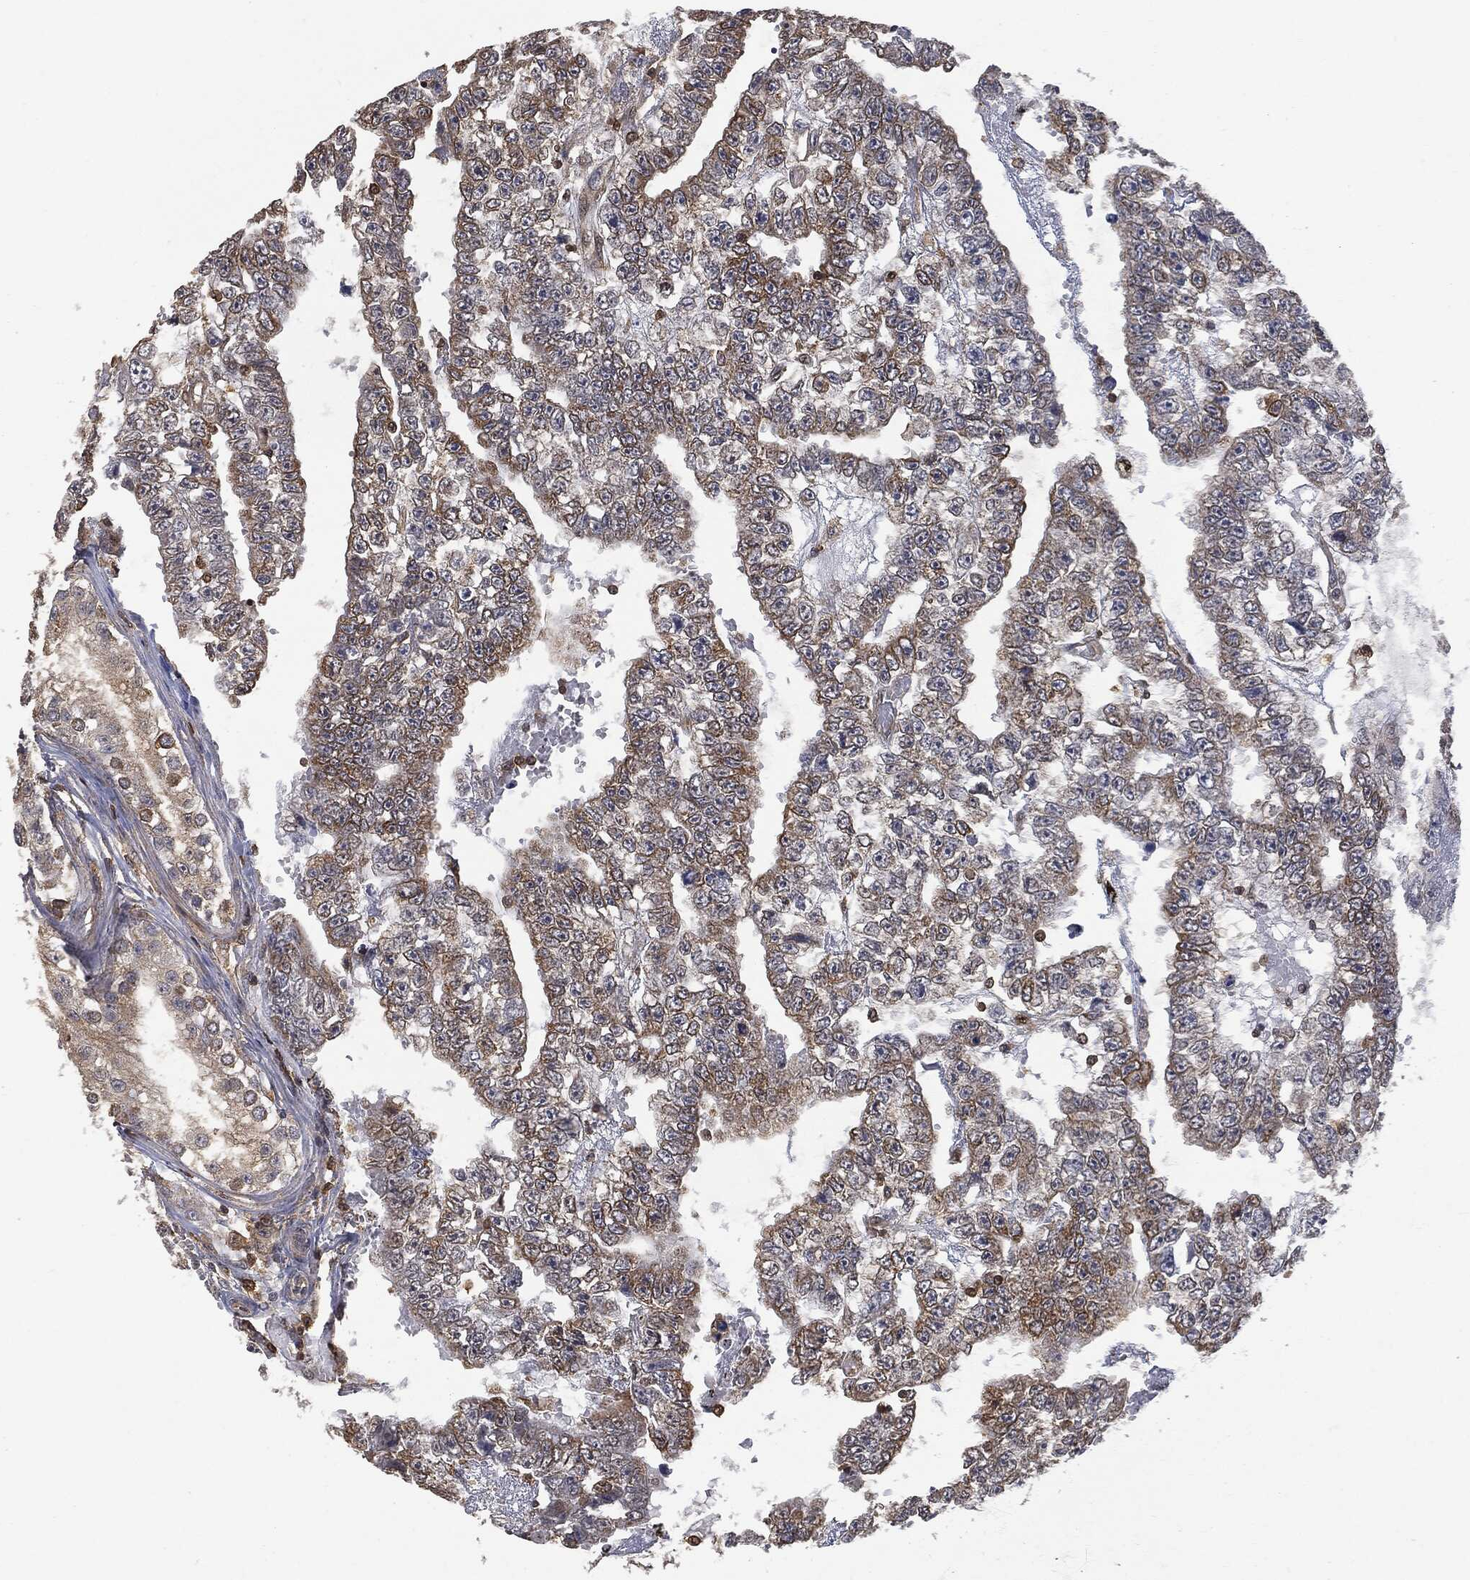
{"staining": {"intensity": "moderate", "quantity": "<25%", "location": "cytoplasmic/membranous"}, "tissue": "testis cancer", "cell_type": "Tumor cells", "image_type": "cancer", "snomed": [{"axis": "morphology", "description": "Carcinoma, Embryonal, NOS"}, {"axis": "topography", "description": "Testis"}], "caption": "Immunohistochemistry (IHC) of human testis cancer demonstrates low levels of moderate cytoplasmic/membranous expression in approximately <25% of tumor cells. (DAB = brown stain, brightfield microscopy at high magnification).", "gene": "PSMB10", "patient": {"sex": "male", "age": 25}}